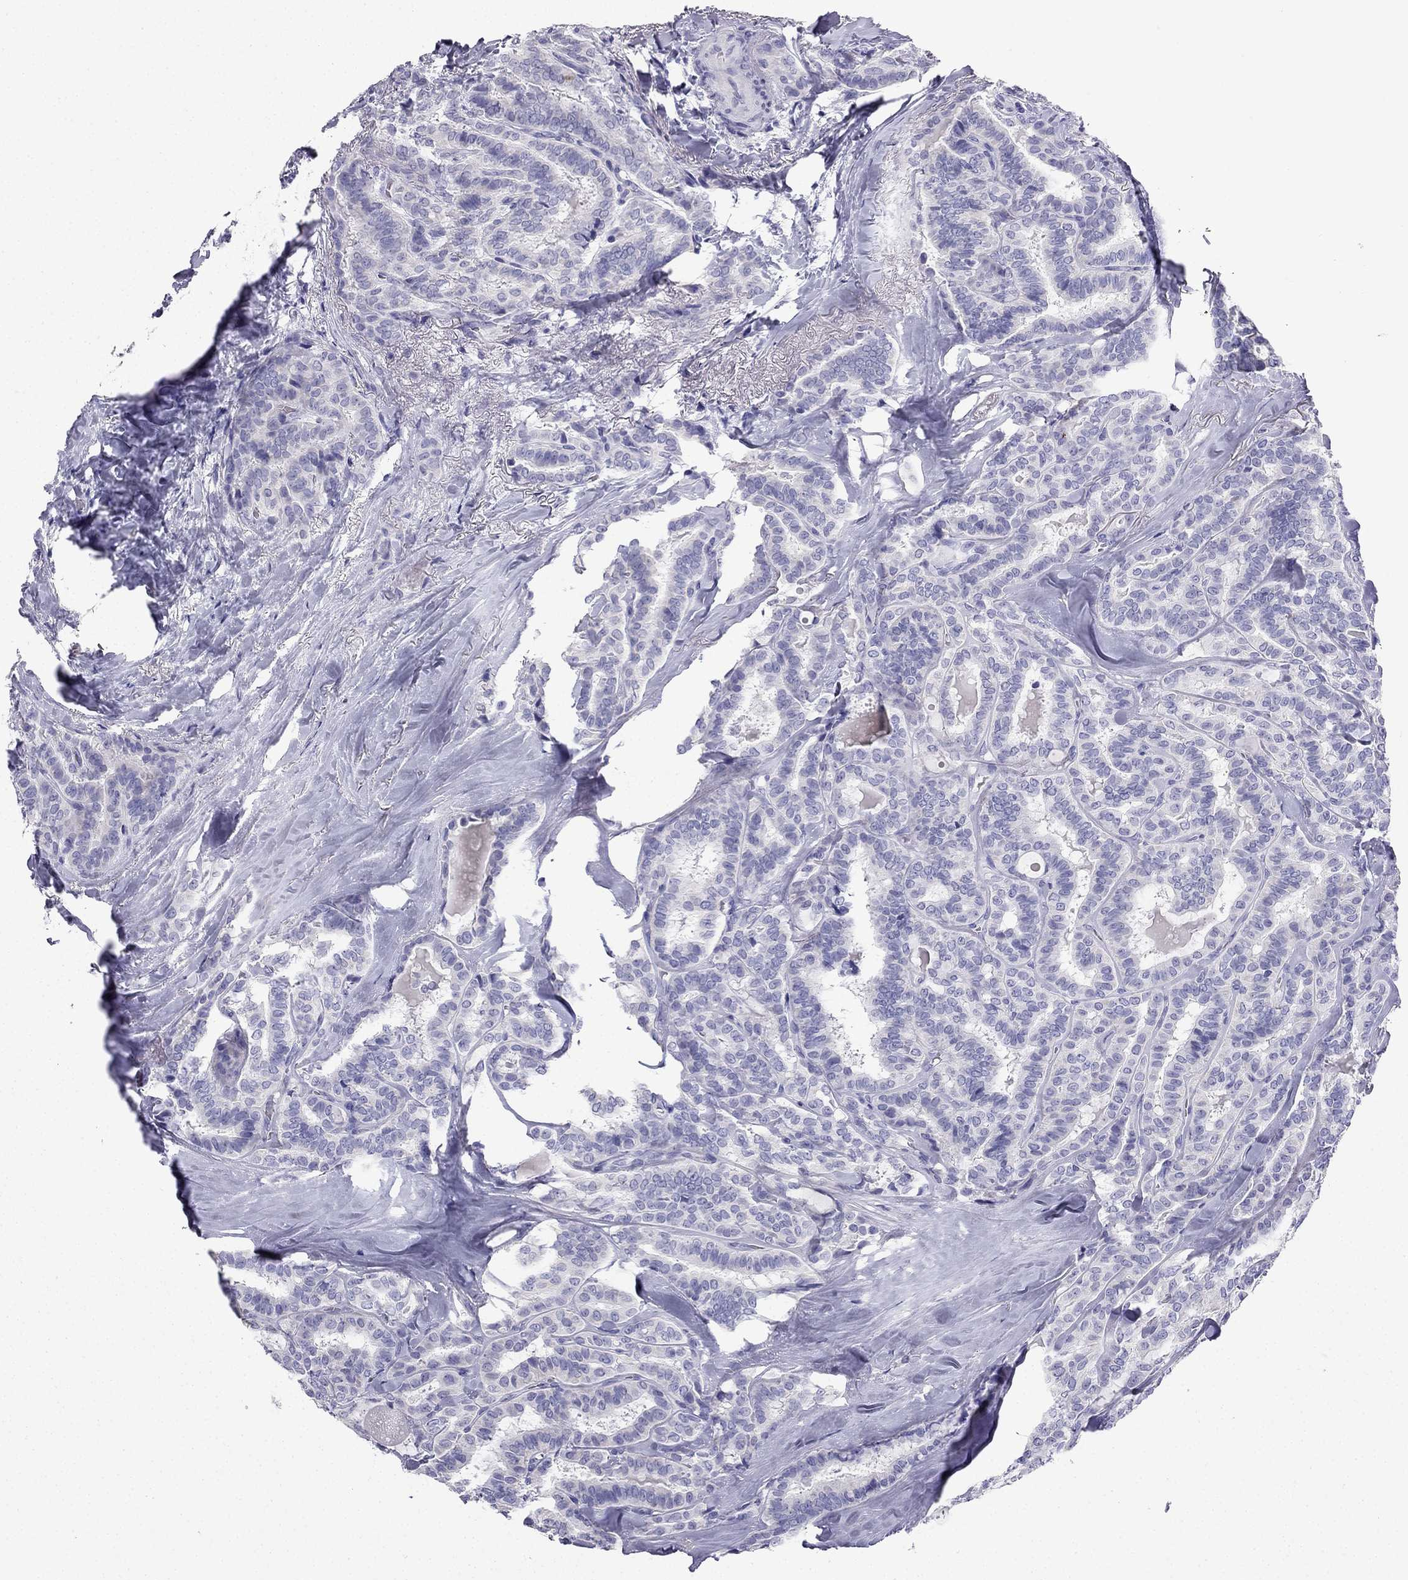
{"staining": {"intensity": "negative", "quantity": "none", "location": "none"}, "tissue": "thyroid cancer", "cell_type": "Tumor cells", "image_type": "cancer", "snomed": [{"axis": "morphology", "description": "Papillary adenocarcinoma, NOS"}, {"axis": "topography", "description": "Thyroid gland"}], "caption": "Tumor cells show no significant protein positivity in thyroid papillary adenocarcinoma.", "gene": "NPTX1", "patient": {"sex": "female", "age": 39}}